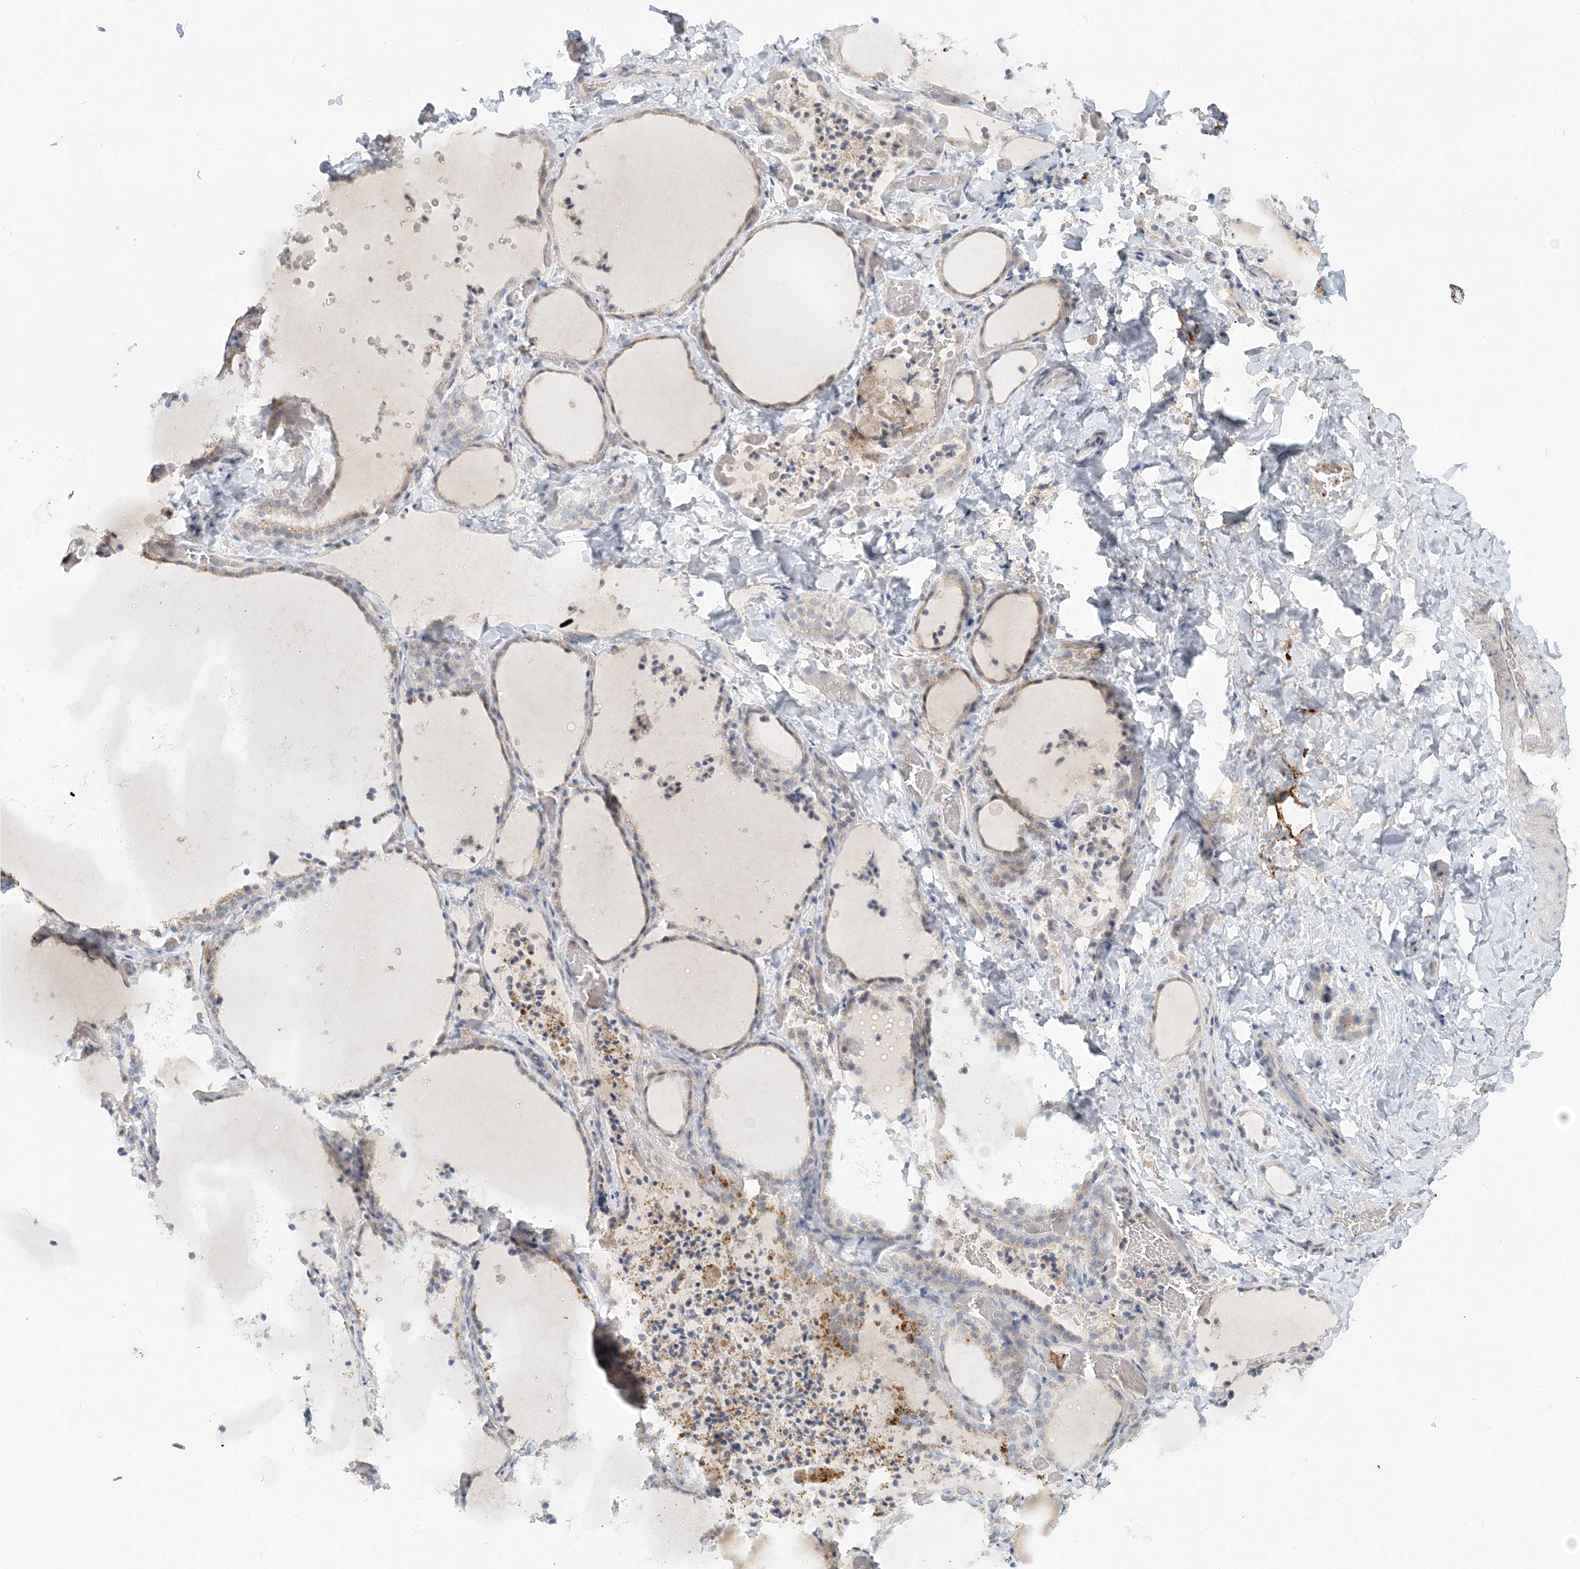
{"staining": {"intensity": "weak", "quantity": "25%-75%", "location": "cytoplasmic/membranous"}, "tissue": "thyroid gland", "cell_type": "Glandular cells", "image_type": "normal", "snomed": [{"axis": "morphology", "description": "Normal tissue, NOS"}, {"axis": "topography", "description": "Thyroid gland"}], "caption": "Thyroid gland stained with DAB (3,3'-diaminobenzidine) immunohistochemistry (IHC) reveals low levels of weak cytoplasmic/membranous staining in approximately 25%-75% of glandular cells.", "gene": "NAA11", "patient": {"sex": "female", "age": 22}}